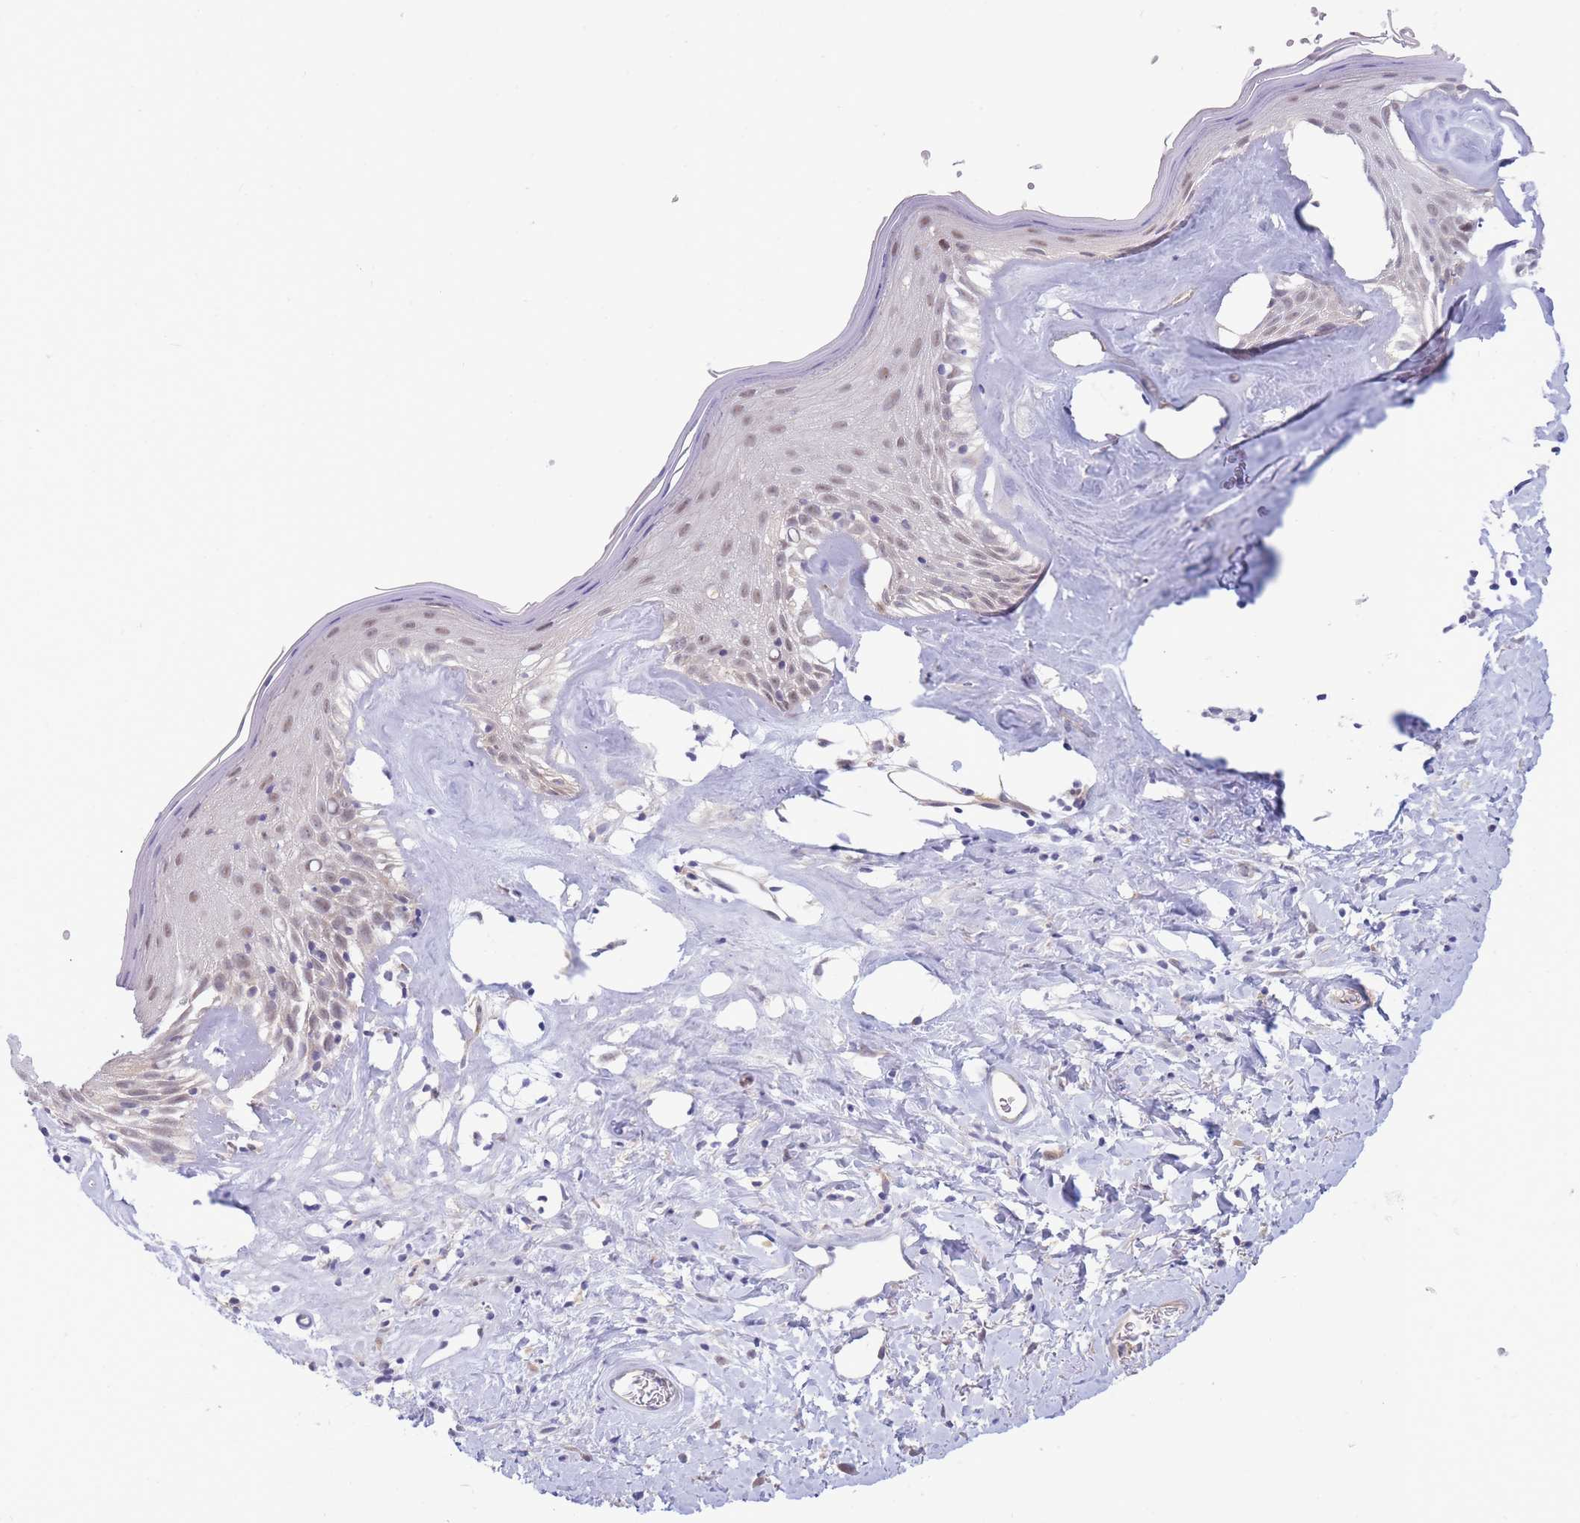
{"staining": {"intensity": "weak", "quantity": "25%-75%", "location": "nuclear"}, "tissue": "skin", "cell_type": "Epidermal cells", "image_type": "normal", "snomed": [{"axis": "morphology", "description": "Normal tissue, NOS"}, {"axis": "morphology", "description": "Inflammation, NOS"}, {"axis": "topography", "description": "Vulva"}], "caption": "This micrograph exhibits IHC staining of normal skin, with low weak nuclear positivity in approximately 25%-75% of epidermal cells.", "gene": "APOL4", "patient": {"sex": "female", "age": 86}}